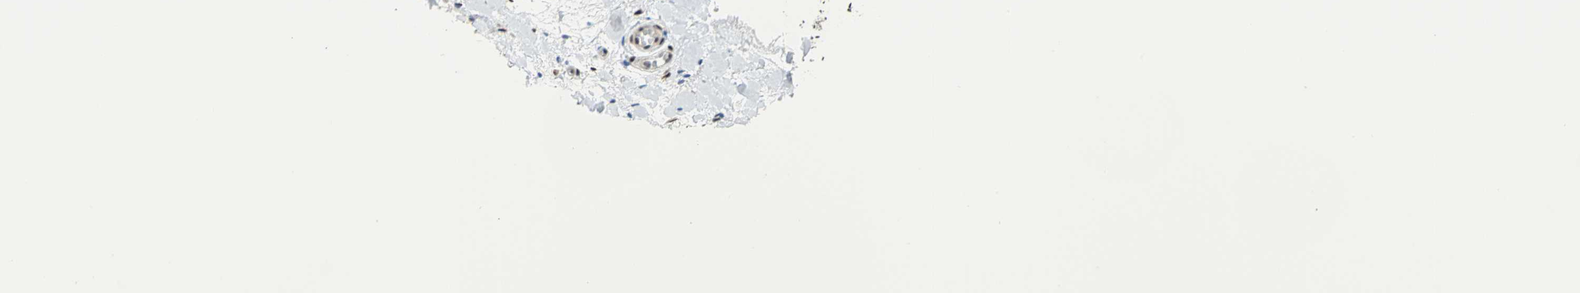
{"staining": {"intensity": "weak", "quantity": "25%-75%", "location": "cytoplasmic/membranous"}, "tissue": "salivary gland", "cell_type": "Glandular cells", "image_type": "normal", "snomed": [{"axis": "morphology", "description": "Normal tissue, NOS"}, {"axis": "topography", "description": "Salivary gland"}], "caption": "Immunohistochemical staining of normal human salivary gland shows 25%-75% levels of weak cytoplasmic/membranous protein staining in about 25%-75% of glandular cells.", "gene": "RBFOX2", "patient": {"sex": "female", "age": 24}}